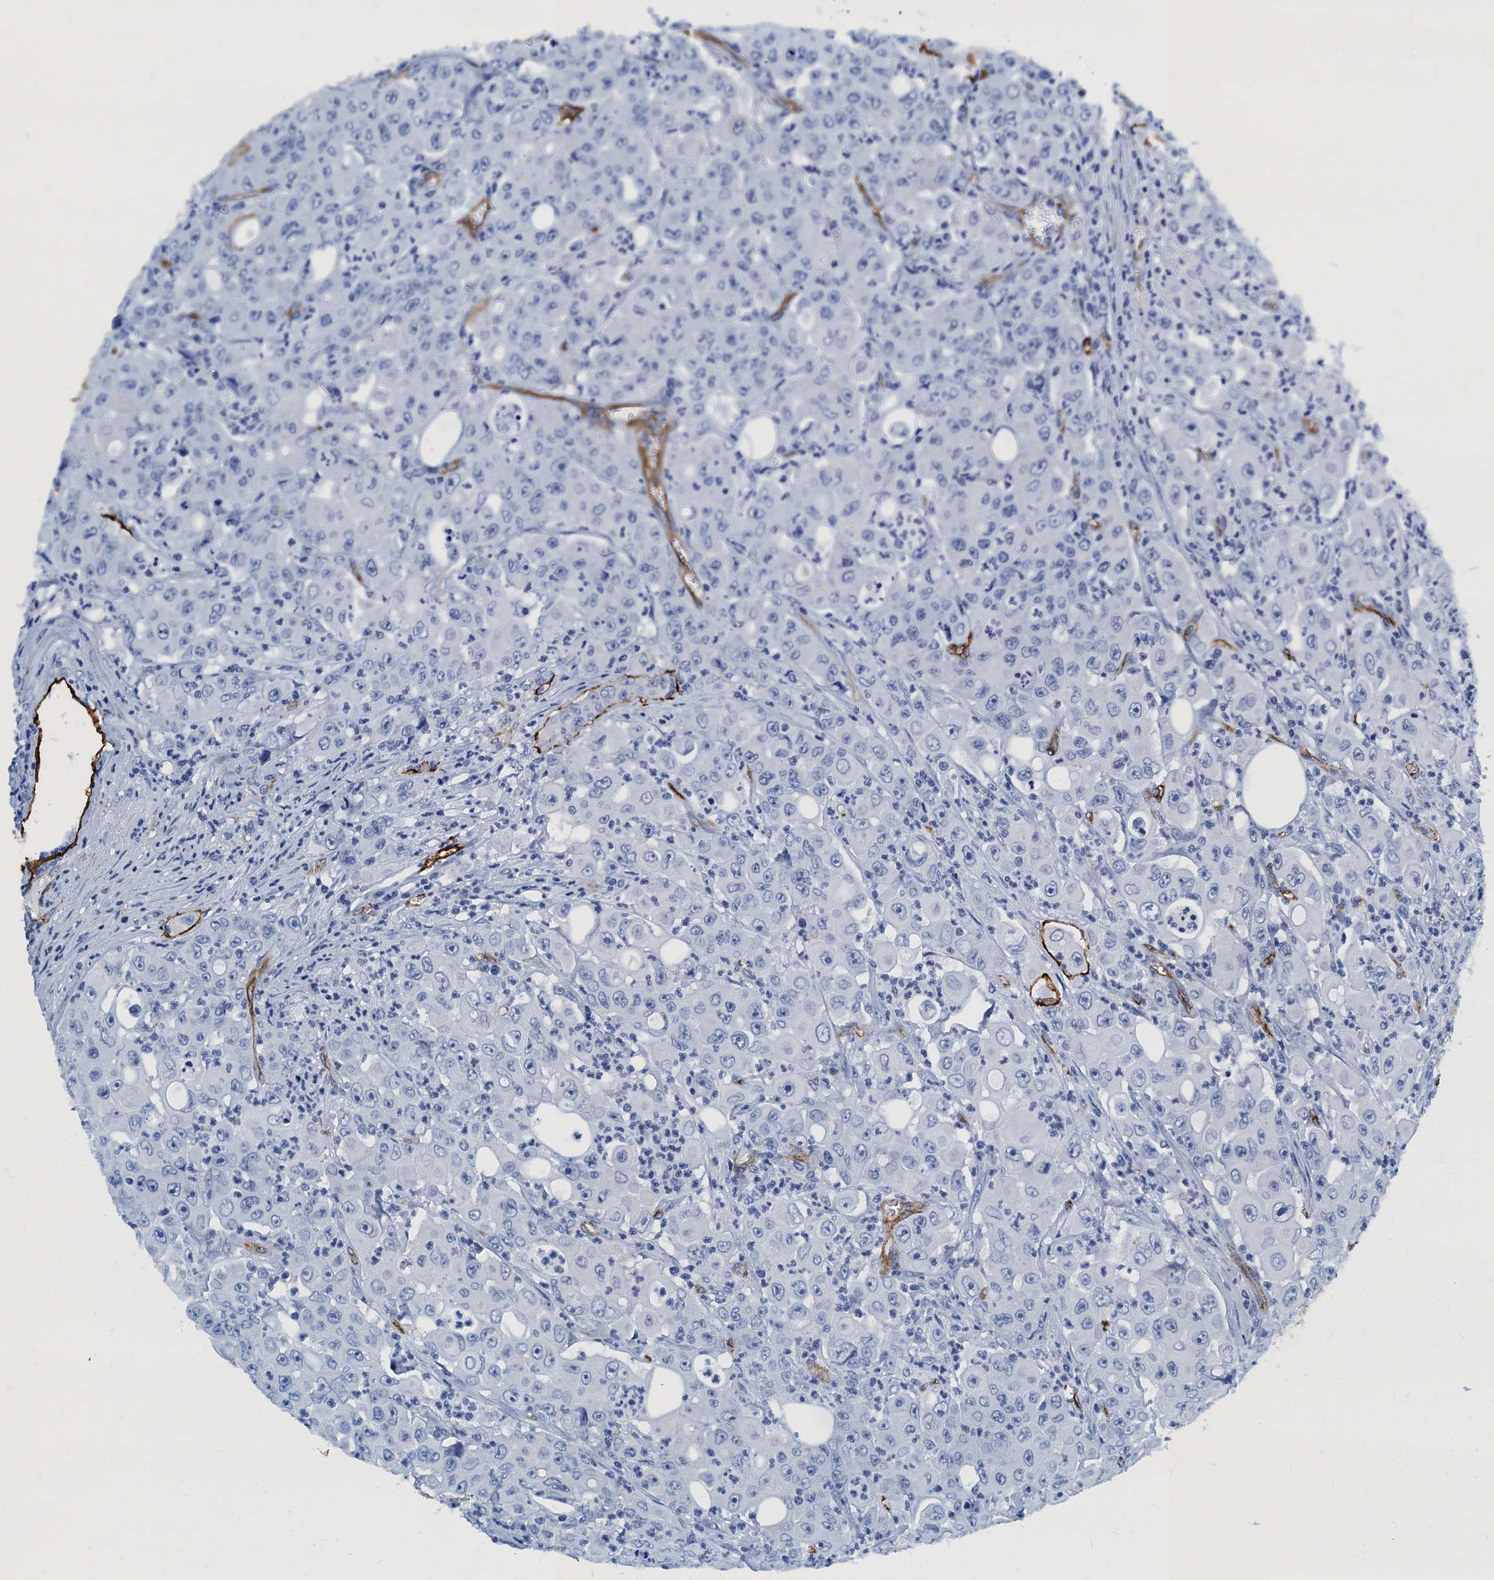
{"staining": {"intensity": "negative", "quantity": "none", "location": "none"}, "tissue": "colorectal cancer", "cell_type": "Tumor cells", "image_type": "cancer", "snomed": [{"axis": "morphology", "description": "Adenocarcinoma, NOS"}, {"axis": "topography", "description": "Colon"}], "caption": "DAB (3,3'-diaminobenzidine) immunohistochemical staining of human colorectal adenocarcinoma demonstrates no significant staining in tumor cells.", "gene": "CAVIN2", "patient": {"sex": "male", "age": 51}}